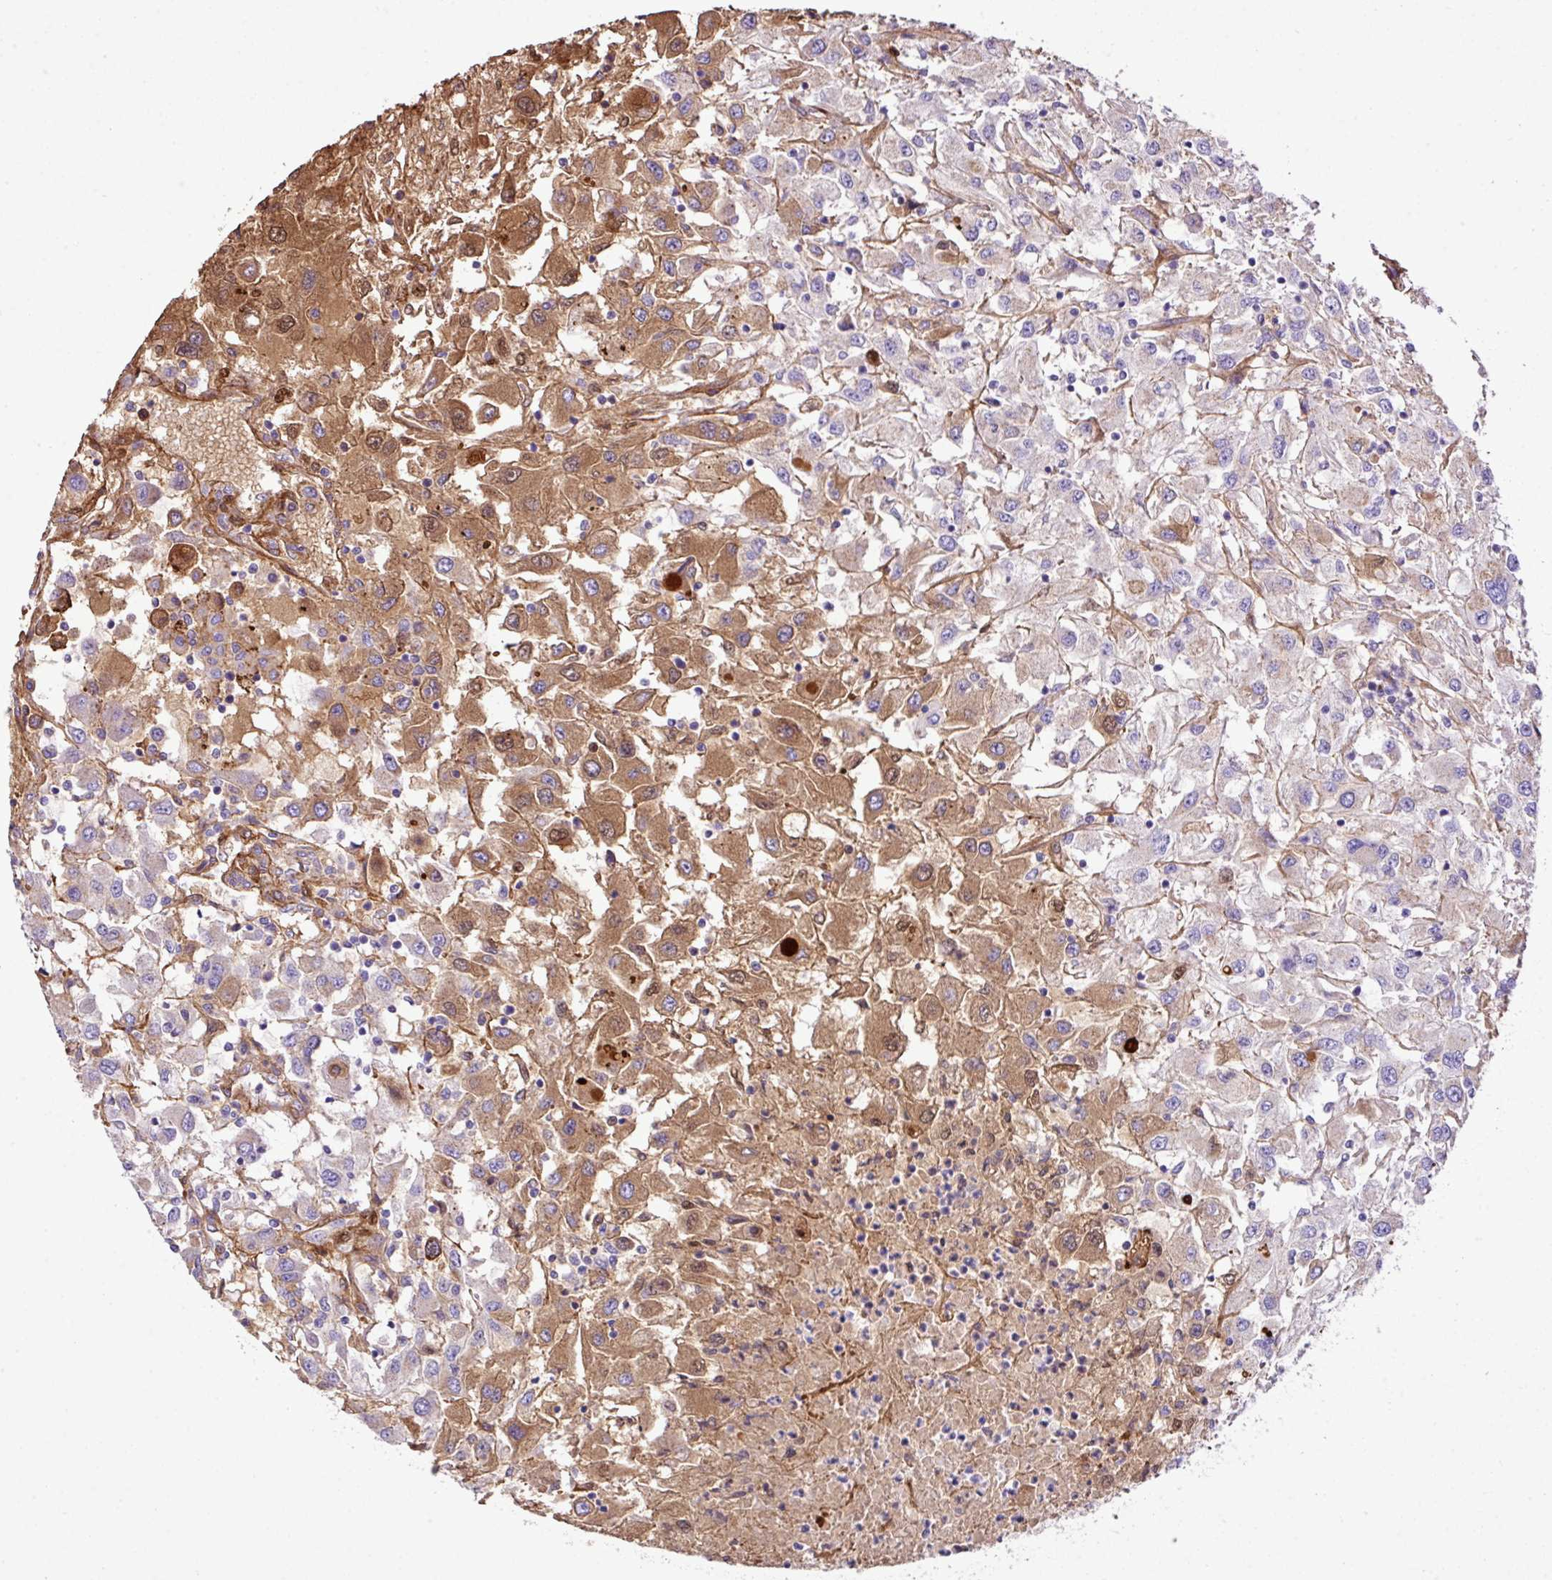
{"staining": {"intensity": "moderate", "quantity": "<25%", "location": "cytoplasmic/membranous,nuclear"}, "tissue": "renal cancer", "cell_type": "Tumor cells", "image_type": "cancer", "snomed": [{"axis": "morphology", "description": "Adenocarcinoma, NOS"}, {"axis": "topography", "description": "Kidney"}], "caption": "This histopathology image exhibits immunohistochemistry (IHC) staining of renal adenocarcinoma, with low moderate cytoplasmic/membranous and nuclear positivity in approximately <25% of tumor cells.", "gene": "CTXN2", "patient": {"sex": "female", "age": 67}}